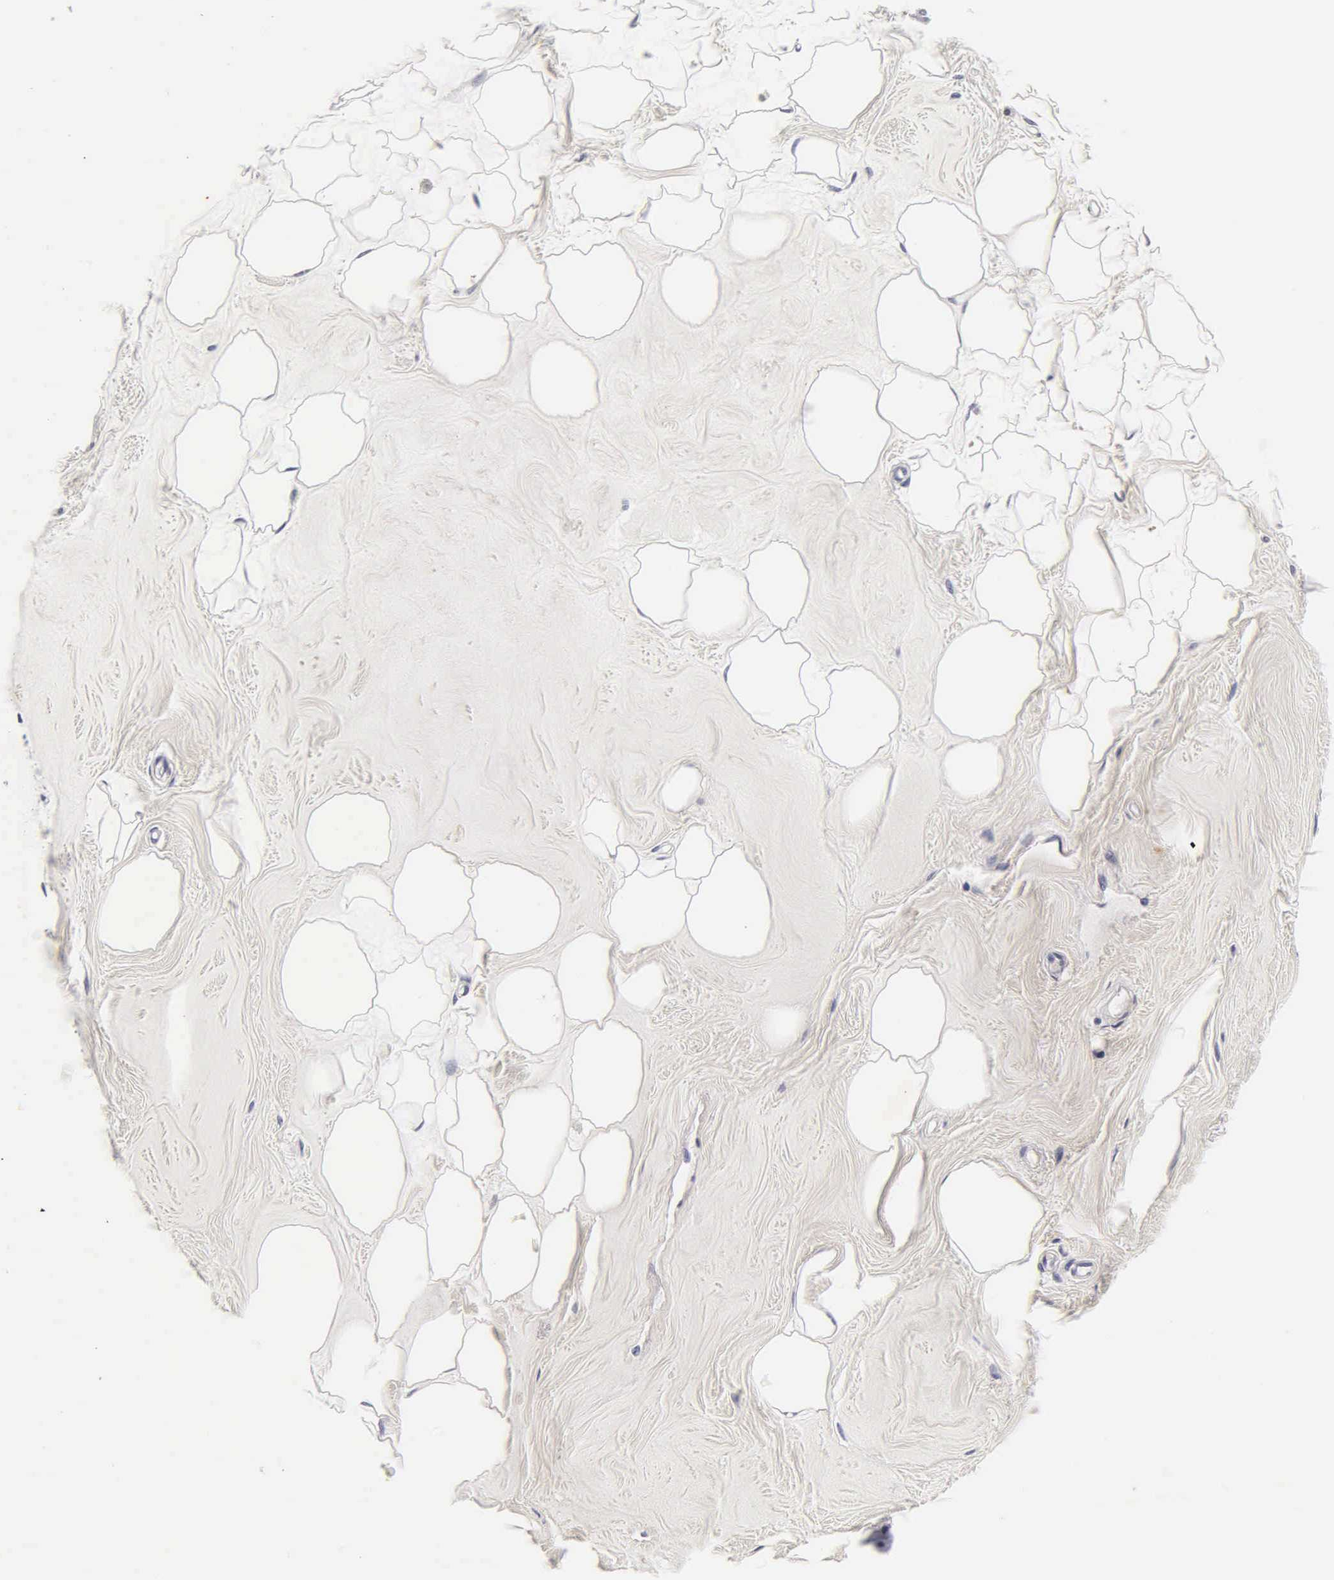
{"staining": {"intensity": "negative", "quantity": "none", "location": "none"}, "tissue": "adipose tissue", "cell_type": "Adipocytes", "image_type": "normal", "snomed": [{"axis": "morphology", "description": "Normal tissue, NOS"}, {"axis": "topography", "description": "Breast"}], "caption": "Histopathology image shows no protein positivity in adipocytes of normal adipose tissue. The staining was performed using DAB (3,3'-diaminobenzidine) to visualize the protein expression in brown, while the nuclei were stained in blue with hematoxylin (Magnification: 20x).", "gene": "TG", "patient": {"sex": "female", "age": 44}}